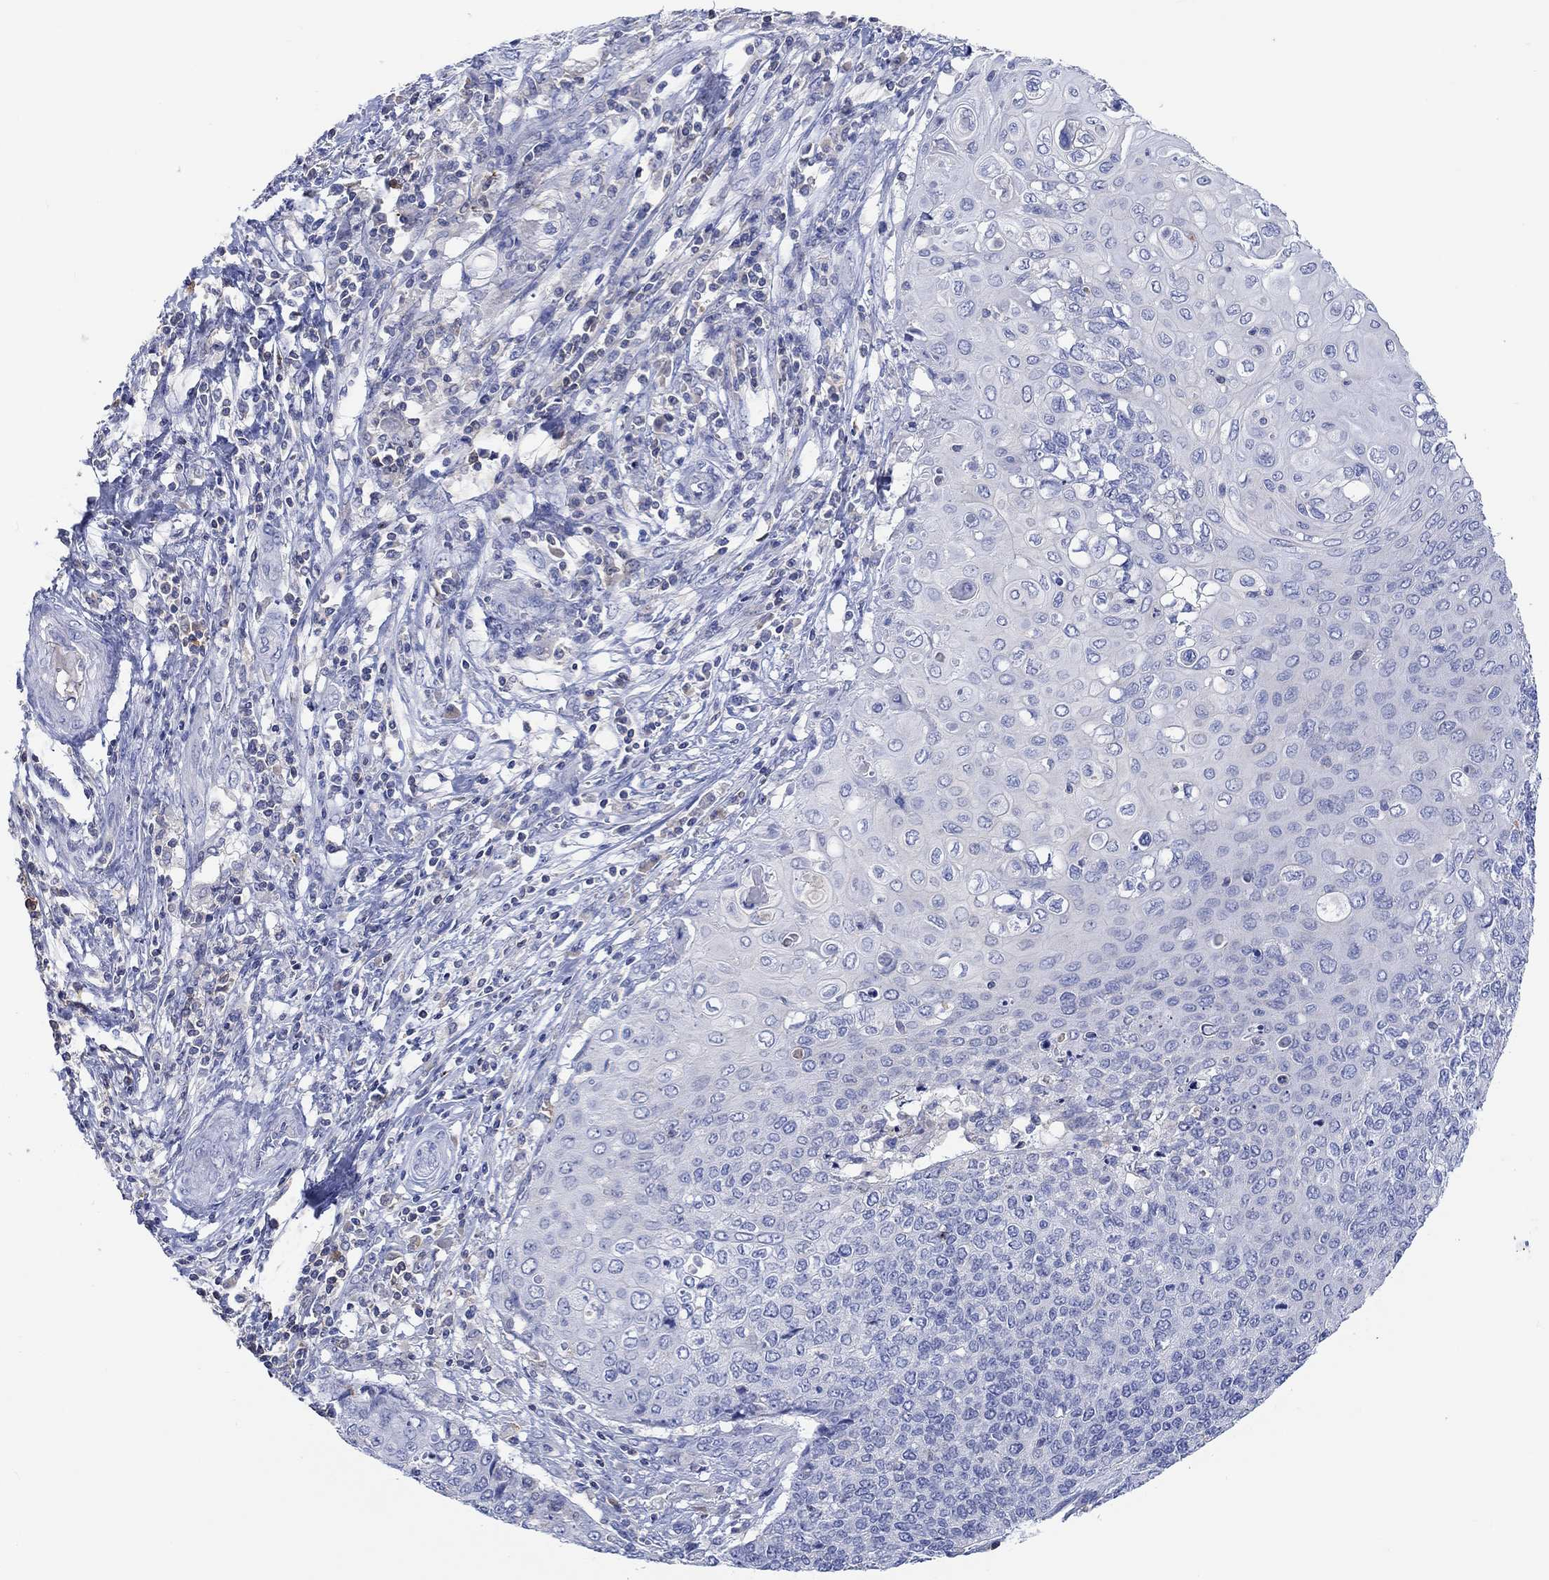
{"staining": {"intensity": "negative", "quantity": "none", "location": "none"}, "tissue": "cervical cancer", "cell_type": "Tumor cells", "image_type": "cancer", "snomed": [{"axis": "morphology", "description": "Squamous cell carcinoma, NOS"}, {"axis": "topography", "description": "Cervix"}], "caption": "Protein analysis of cervical cancer (squamous cell carcinoma) exhibits no significant expression in tumor cells.", "gene": "GCM1", "patient": {"sex": "female", "age": 39}}